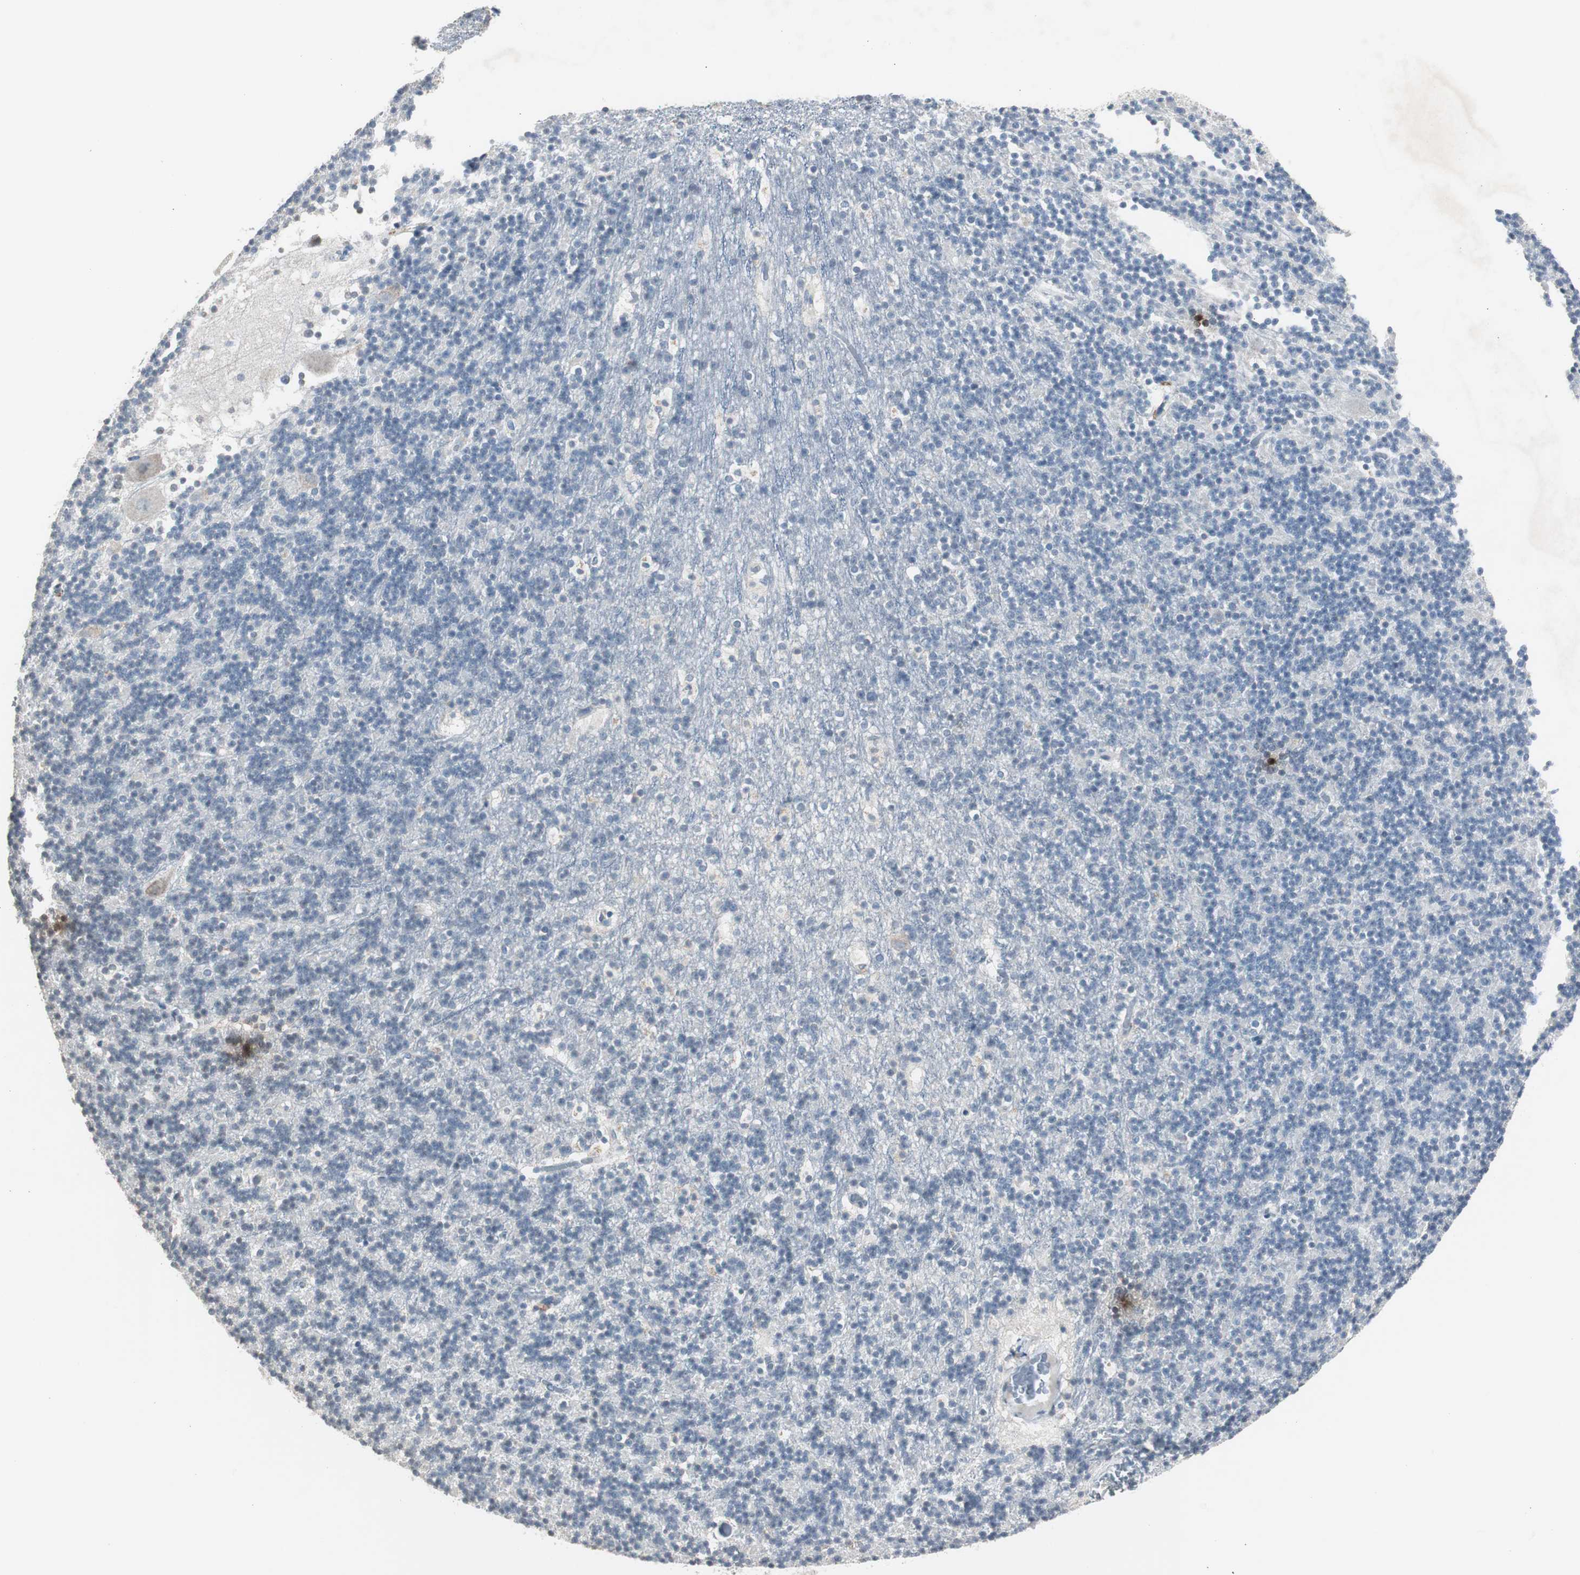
{"staining": {"intensity": "negative", "quantity": "none", "location": "none"}, "tissue": "cerebellum", "cell_type": "Cells in granular layer", "image_type": "normal", "snomed": [{"axis": "morphology", "description": "Normal tissue, NOS"}, {"axis": "topography", "description": "Cerebellum"}], "caption": "Cells in granular layer show no significant protein positivity in normal cerebellum.", "gene": "TK1", "patient": {"sex": "male", "age": 45}}